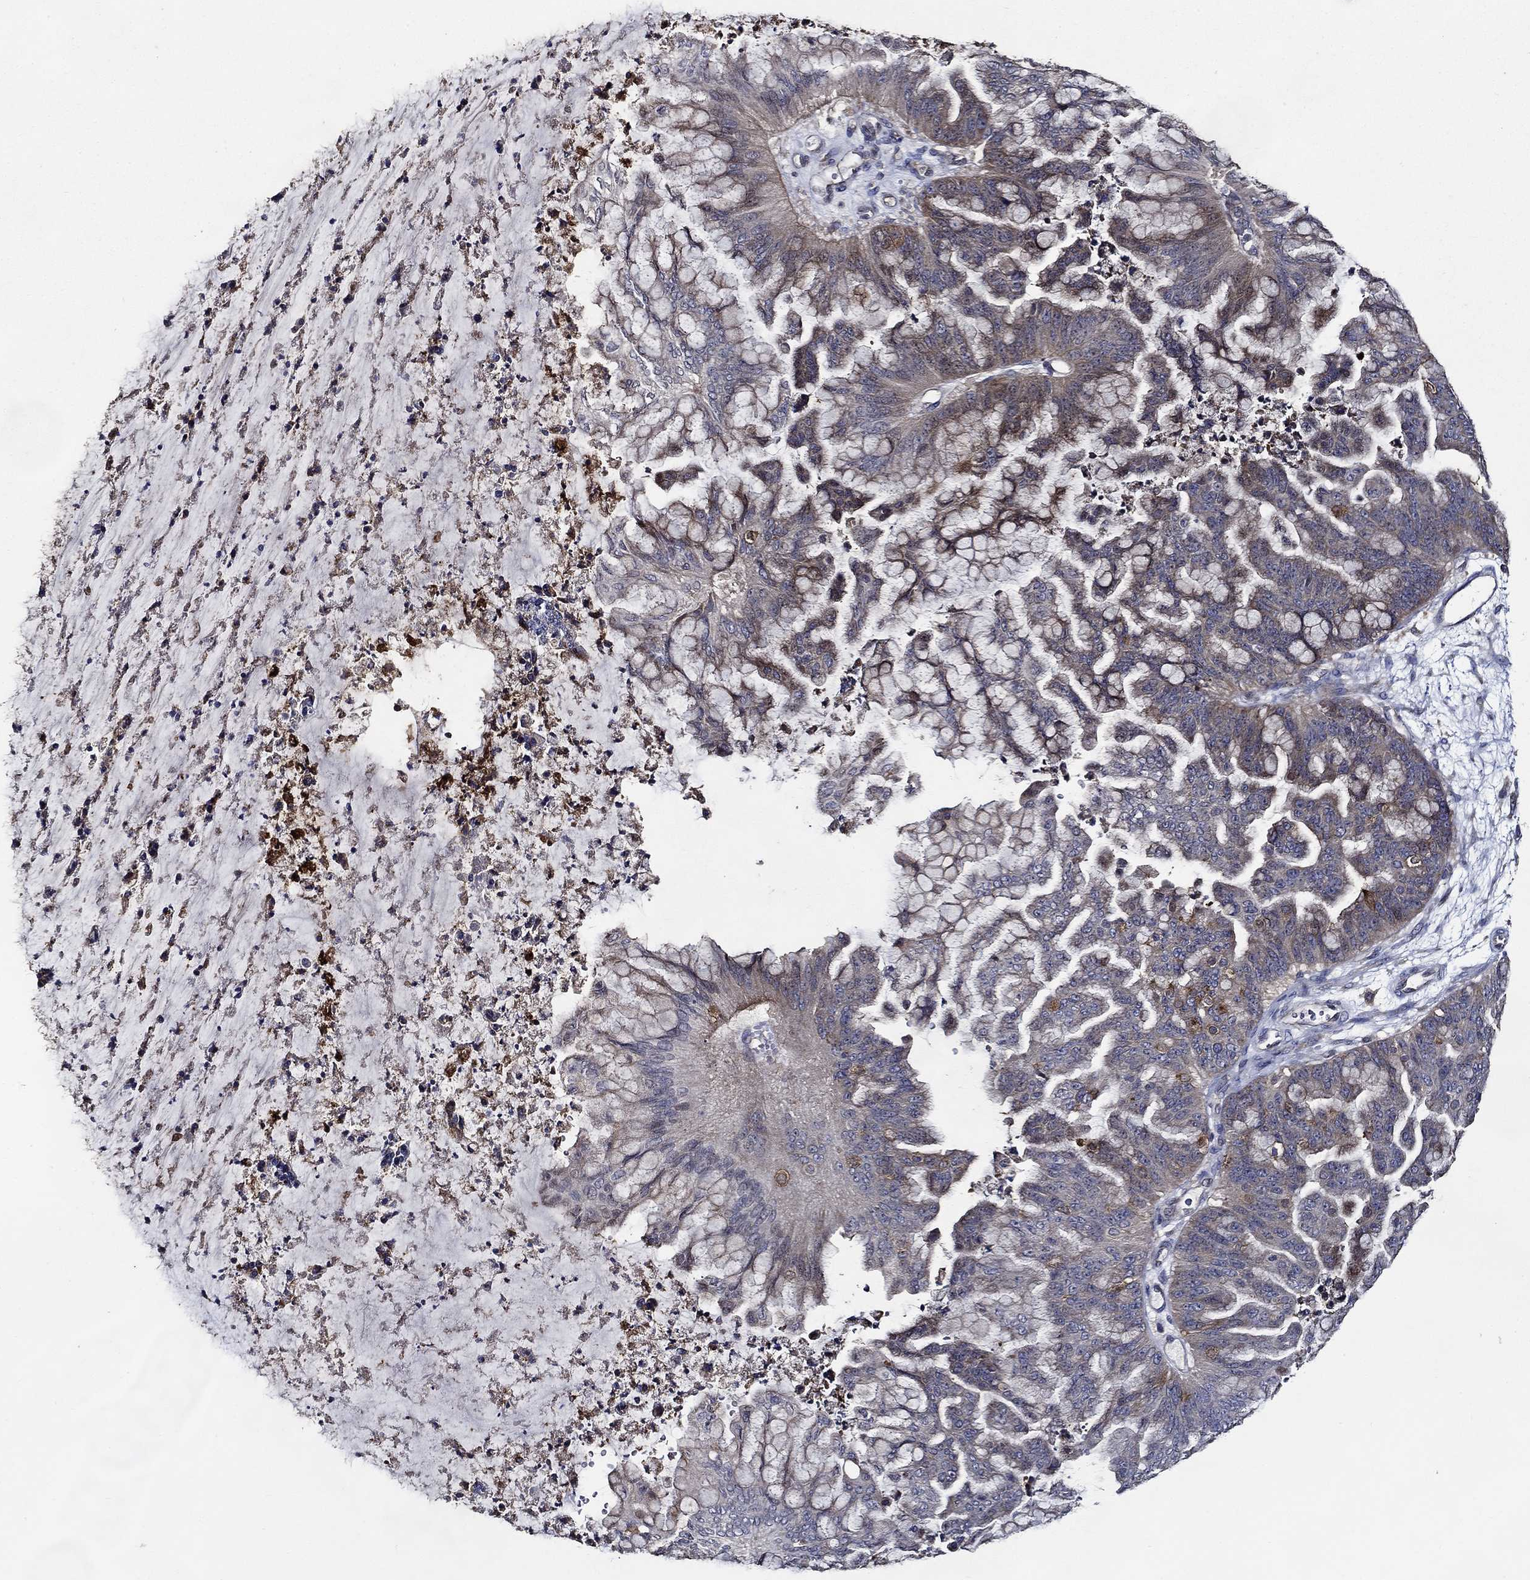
{"staining": {"intensity": "moderate", "quantity": "<25%", "location": "cytoplasmic/membranous"}, "tissue": "ovarian cancer", "cell_type": "Tumor cells", "image_type": "cancer", "snomed": [{"axis": "morphology", "description": "Cystadenocarcinoma, mucinous, NOS"}, {"axis": "topography", "description": "Ovary"}], "caption": "Protein positivity by immunohistochemistry reveals moderate cytoplasmic/membranous staining in about <25% of tumor cells in ovarian cancer. Using DAB (brown) and hematoxylin (blue) stains, captured at high magnification using brightfield microscopy.", "gene": "WDR53", "patient": {"sex": "female", "age": 67}}